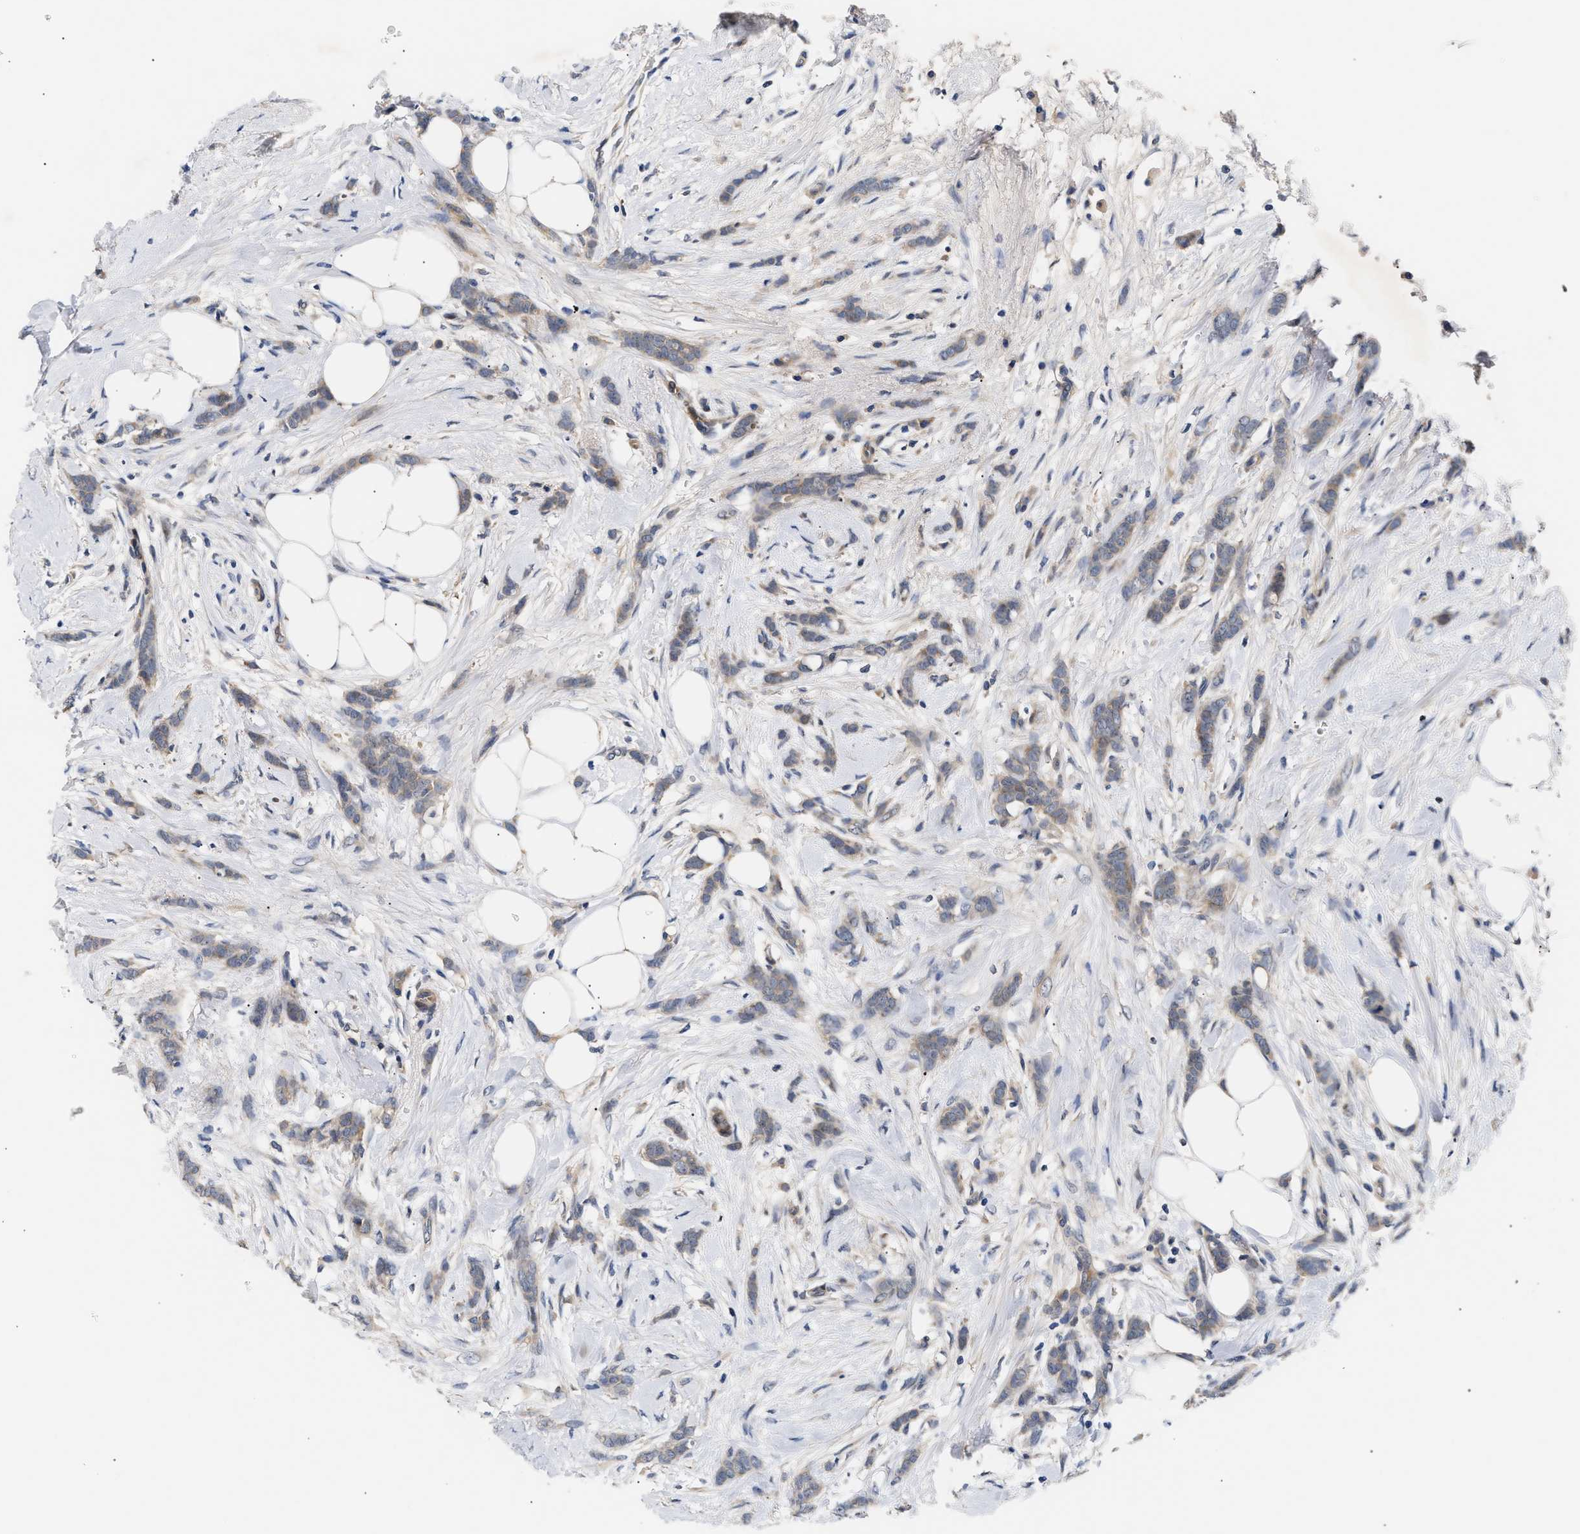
{"staining": {"intensity": "weak", "quantity": "<25%", "location": "cytoplasmic/membranous"}, "tissue": "breast cancer", "cell_type": "Tumor cells", "image_type": "cancer", "snomed": [{"axis": "morphology", "description": "Lobular carcinoma, in situ"}, {"axis": "morphology", "description": "Lobular carcinoma"}, {"axis": "topography", "description": "Breast"}], "caption": "IHC photomicrograph of breast cancer stained for a protein (brown), which shows no positivity in tumor cells. (DAB (3,3'-diaminobenzidine) immunohistochemistry (IHC), high magnification).", "gene": "KASH5", "patient": {"sex": "female", "age": 41}}